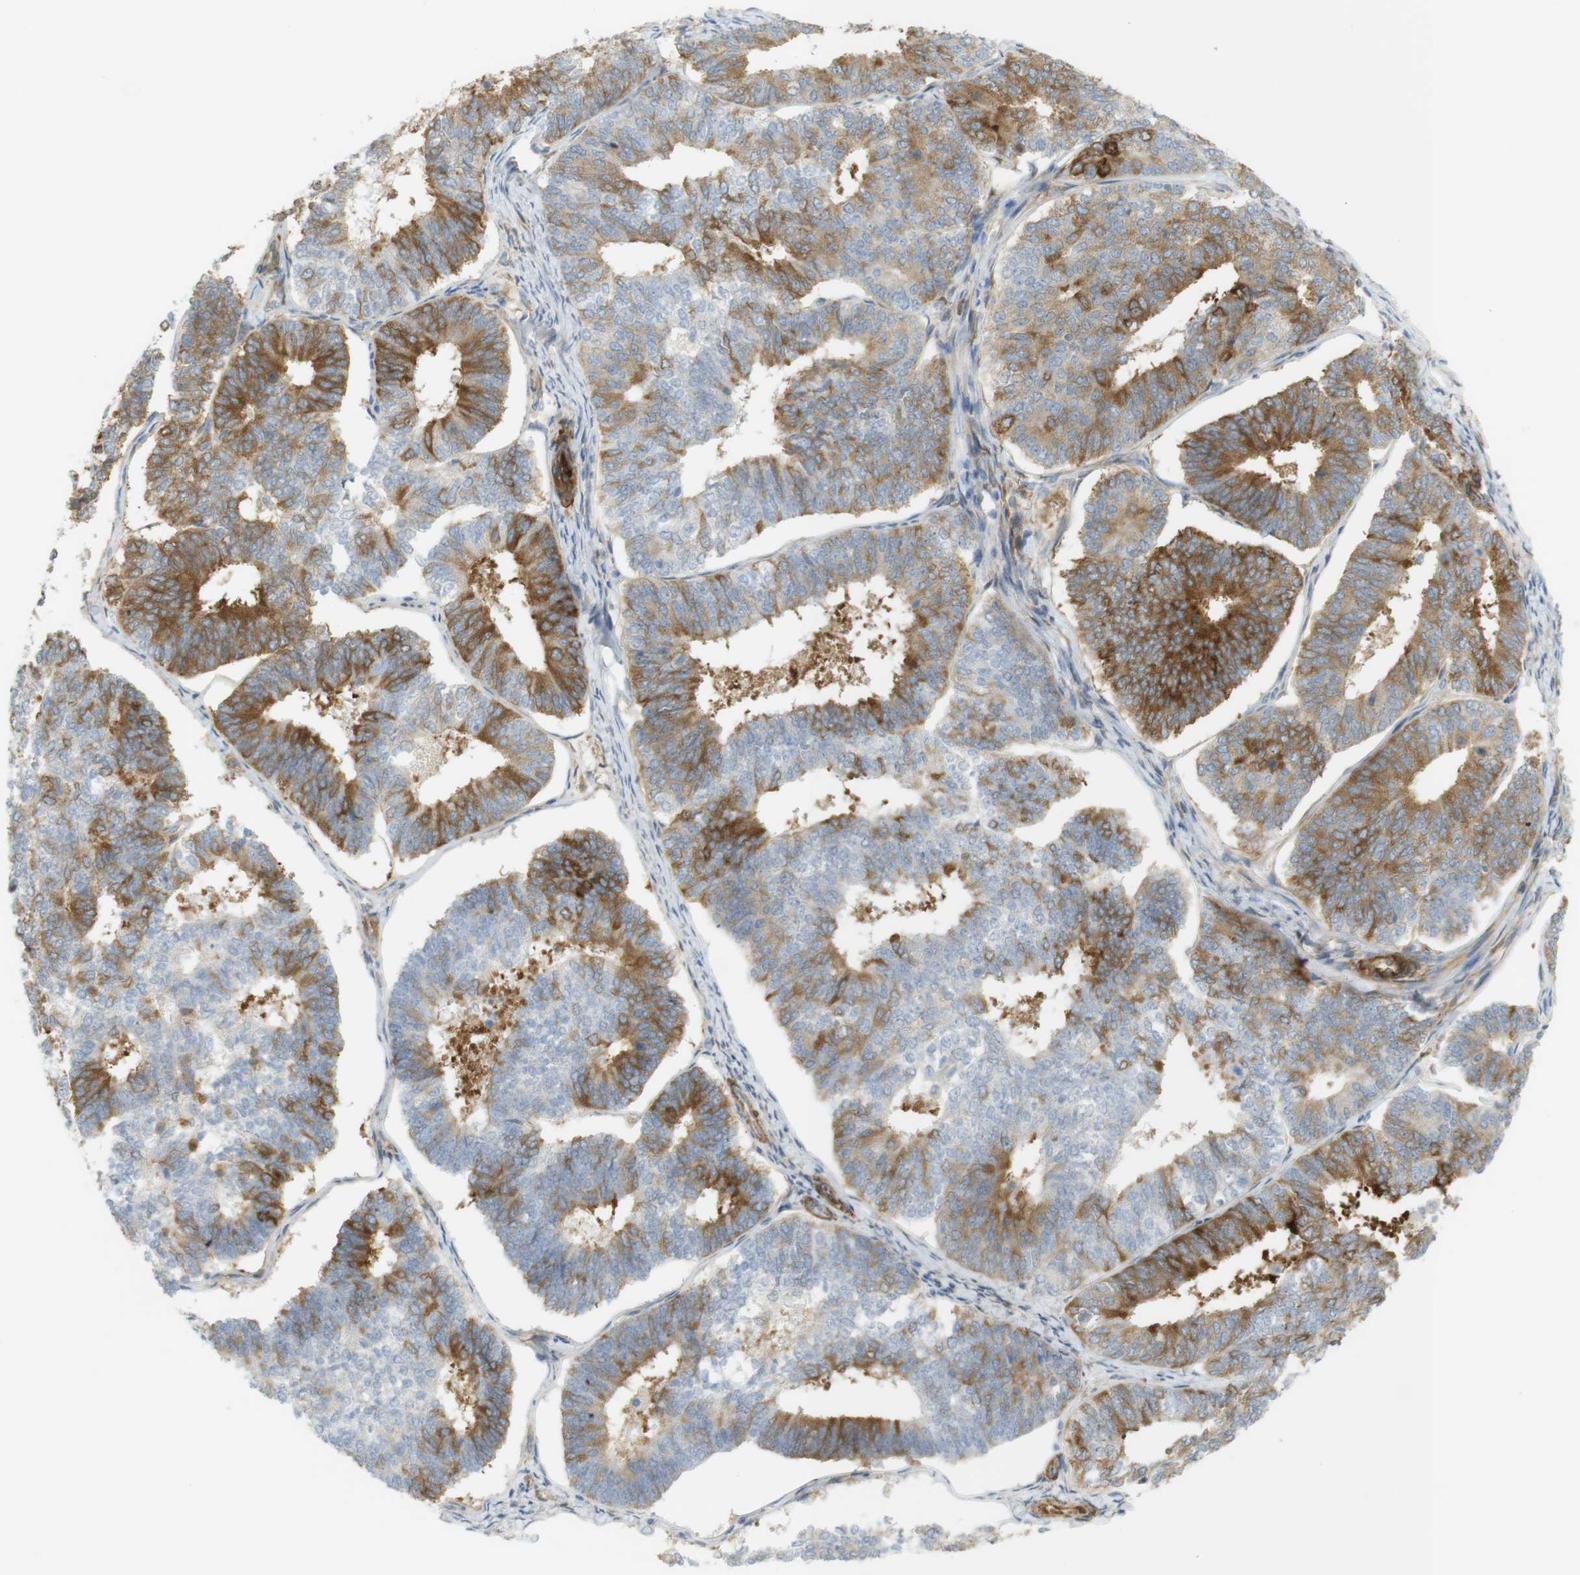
{"staining": {"intensity": "strong", "quantity": "25%-75%", "location": "cytoplasmic/membranous"}, "tissue": "endometrial cancer", "cell_type": "Tumor cells", "image_type": "cancer", "snomed": [{"axis": "morphology", "description": "Adenocarcinoma, NOS"}, {"axis": "topography", "description": "Endometrium"}], "caption": "High-power microscopy captured an immunohistochemistry photomicrograph of endometrial adenocarcinoma, revealing strong cytoplasmic/membranous expression in about 25%-75% of tumor cells.", "gene": "PDE3A", "patient": {"sex": "female", "age": 70}}